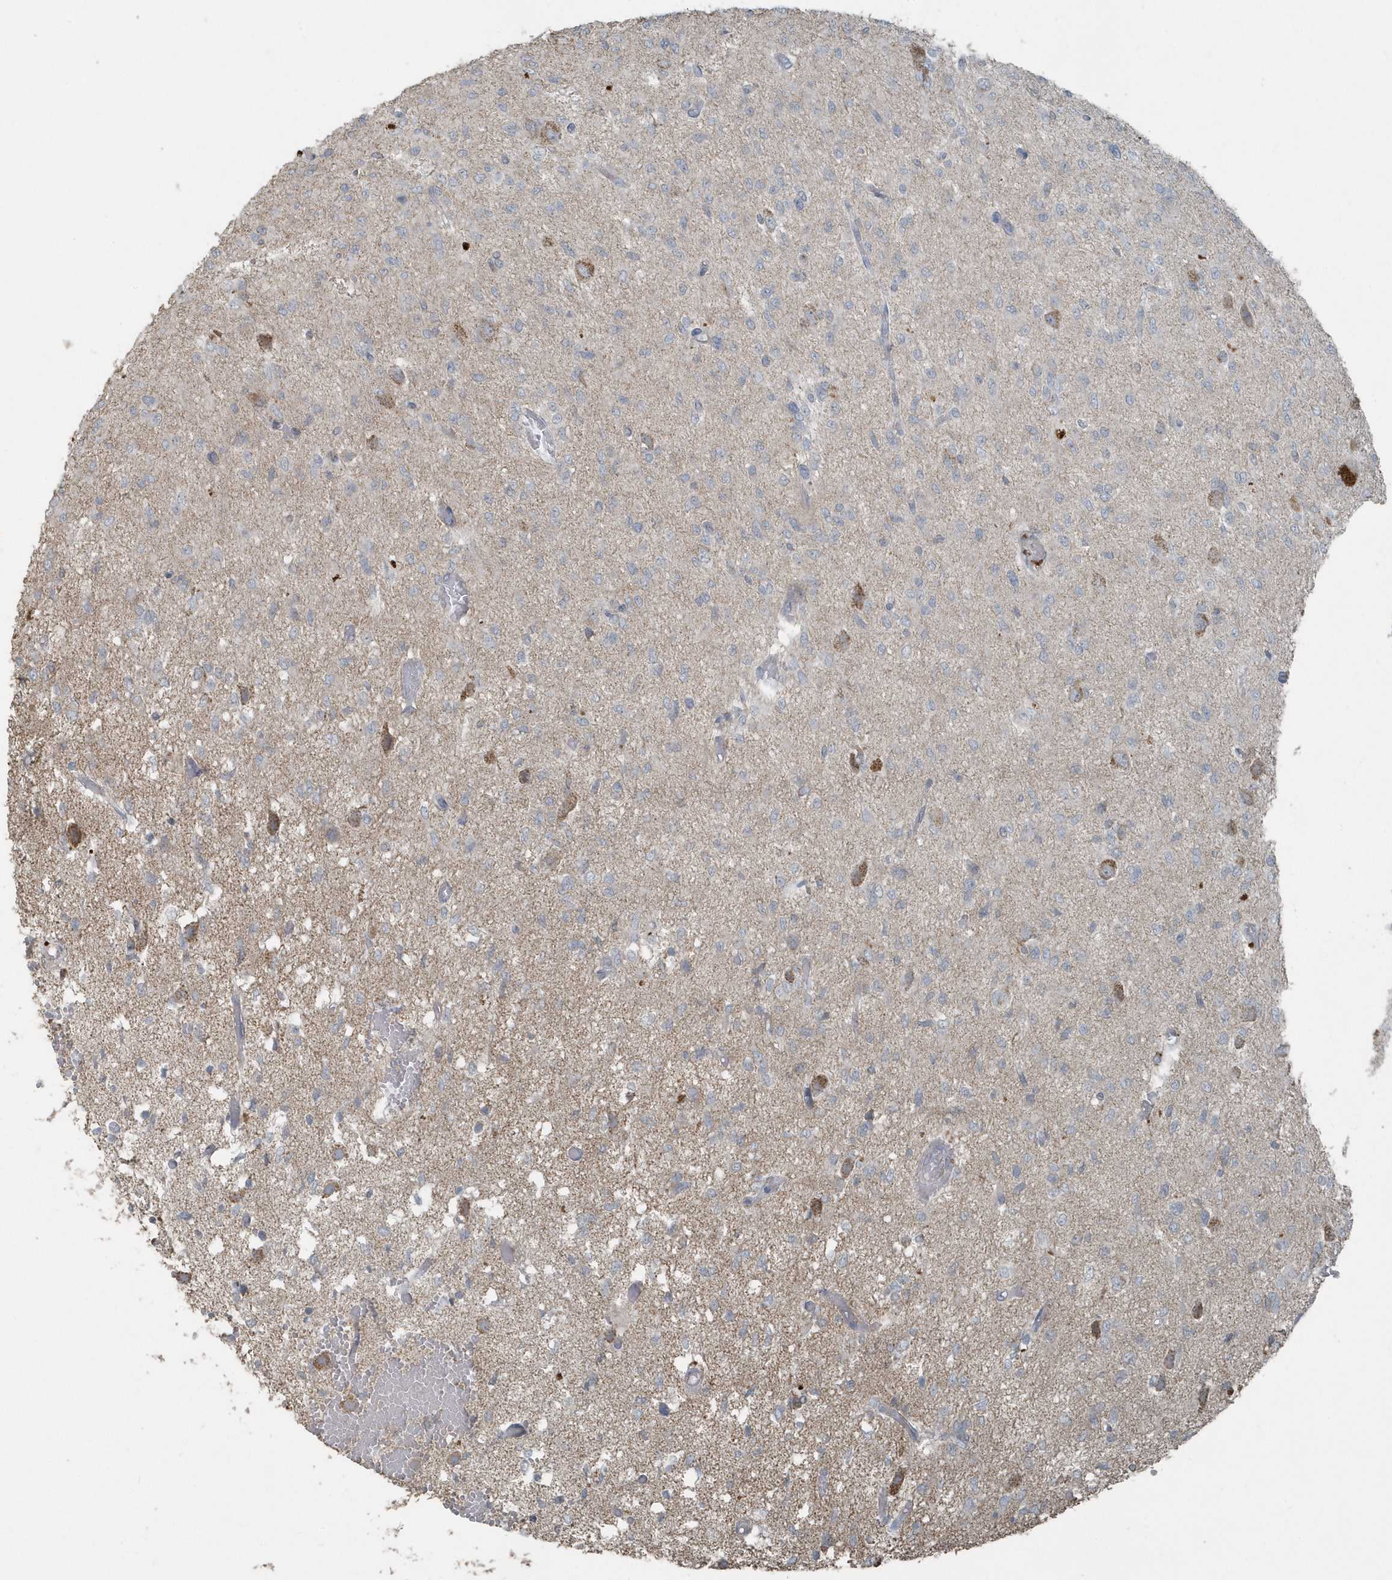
{"staining": {"intensity": "negative", "quantity": "none", "location": "none"}, "tissue": "glioma", "cell_type": "Tumor cells", "image_type": "cancer", "snomed": [{"axis": "morphology", "description": "Glioma, malignant, High grade"}, {"axis": "topography", "description": "Brain"}], "caption": "Tumor cells are negative for brown protein staining in glioma.", "gene": "ACTC1", "patient": {"sex": "female", "age": 59}}